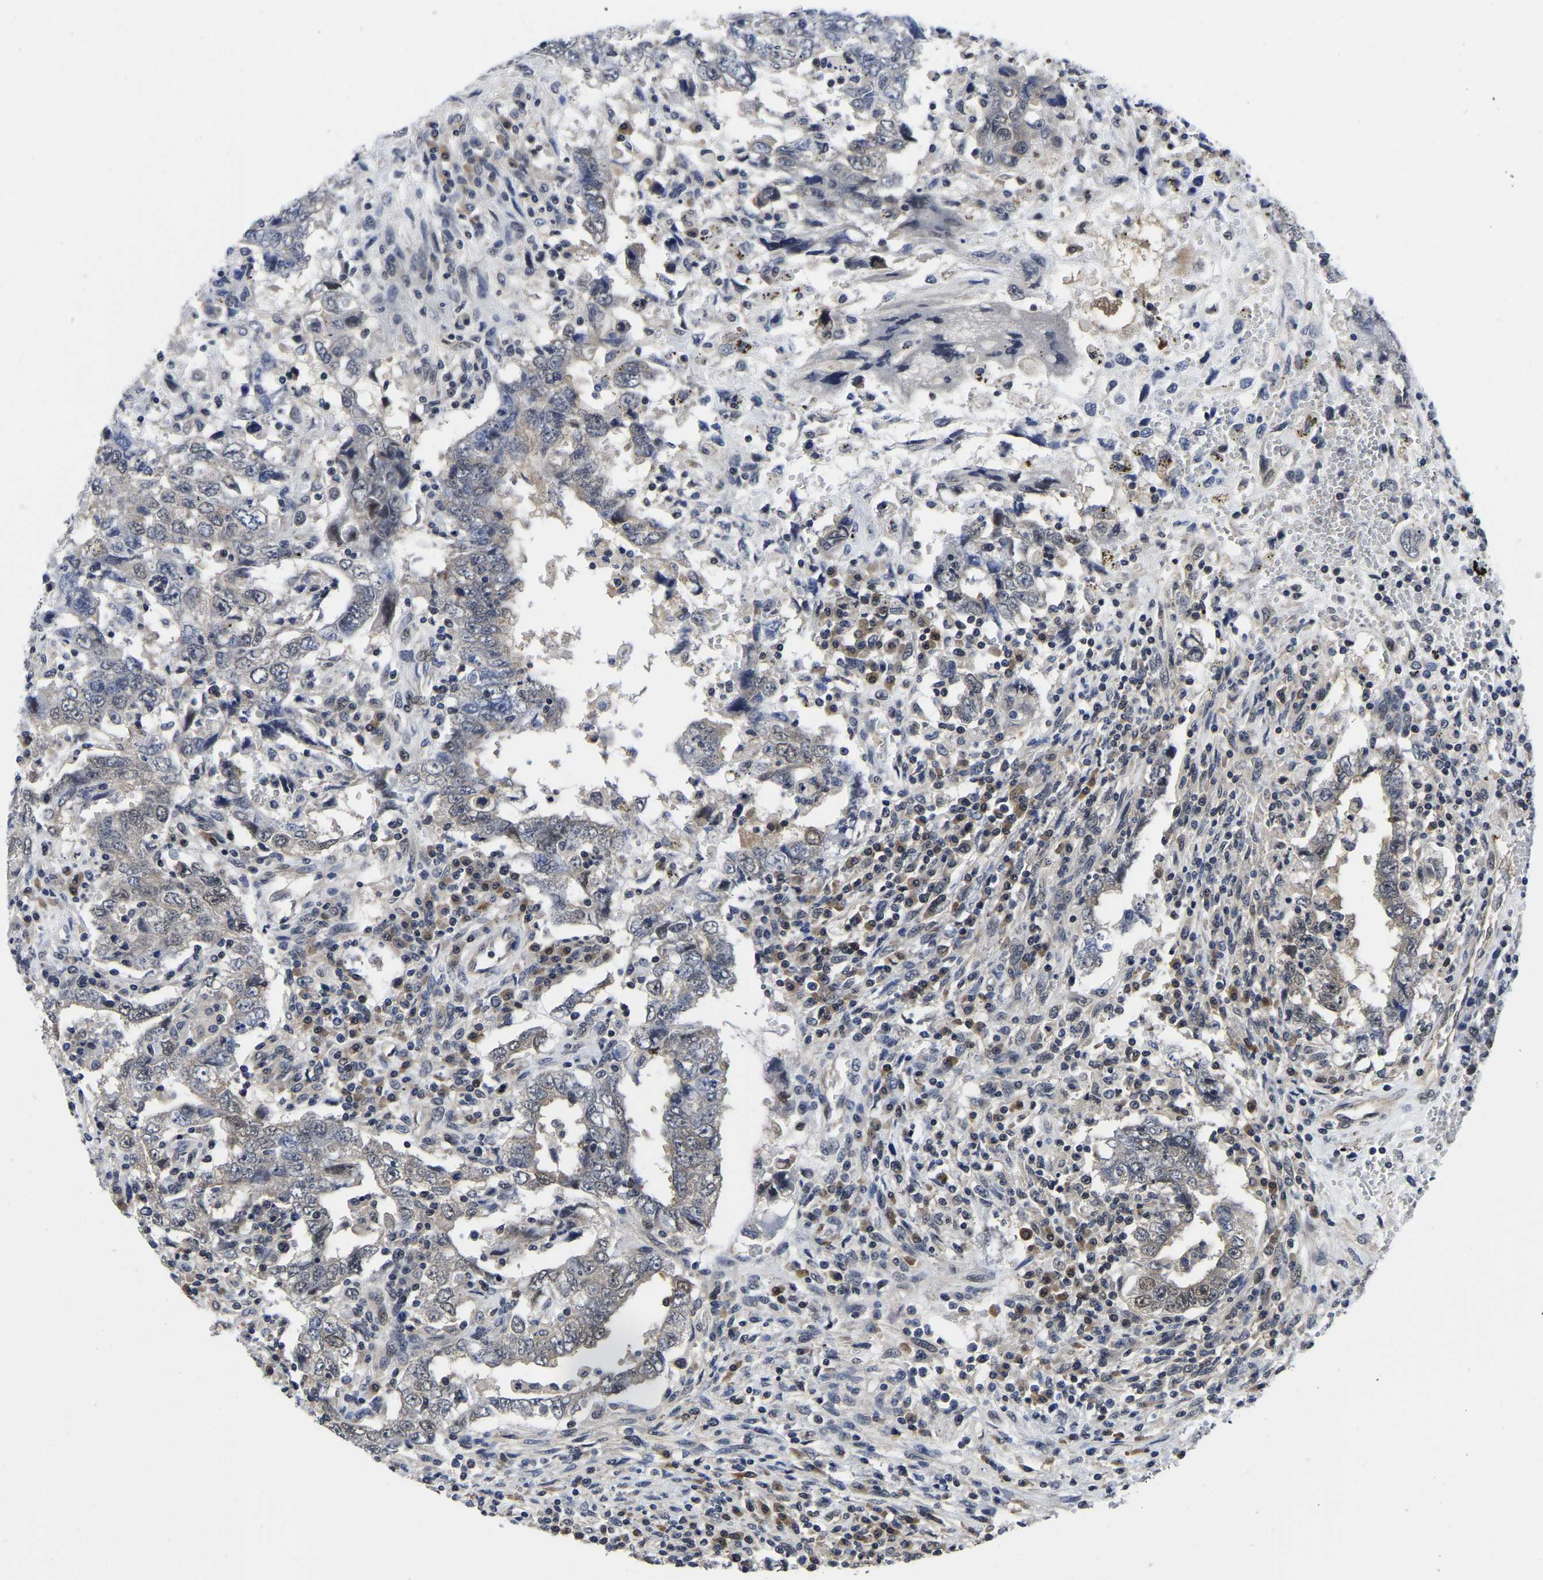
{"staining": {"intensity": "weak", "quantity": "<25%", "location": "nuclear"}, "tissue": "testis cancer", "cell_type": "Tumor cells", "image_type": "cancer", "snomed": [{"axis": "morphology", "description": "Carcinoma, Embryonal, NOS"}, {"axis": "topography", "description": "Testis"}], "caption": "Immunohistochemistry micrograph of neoplastic tissue: testis cancer stained with DAB (3,3'-diaminobenzidine) displays no significant protein positivity in tumor cells.", "gene": "MCOLN2", "patient": {"sex": "male", "age": 26}}